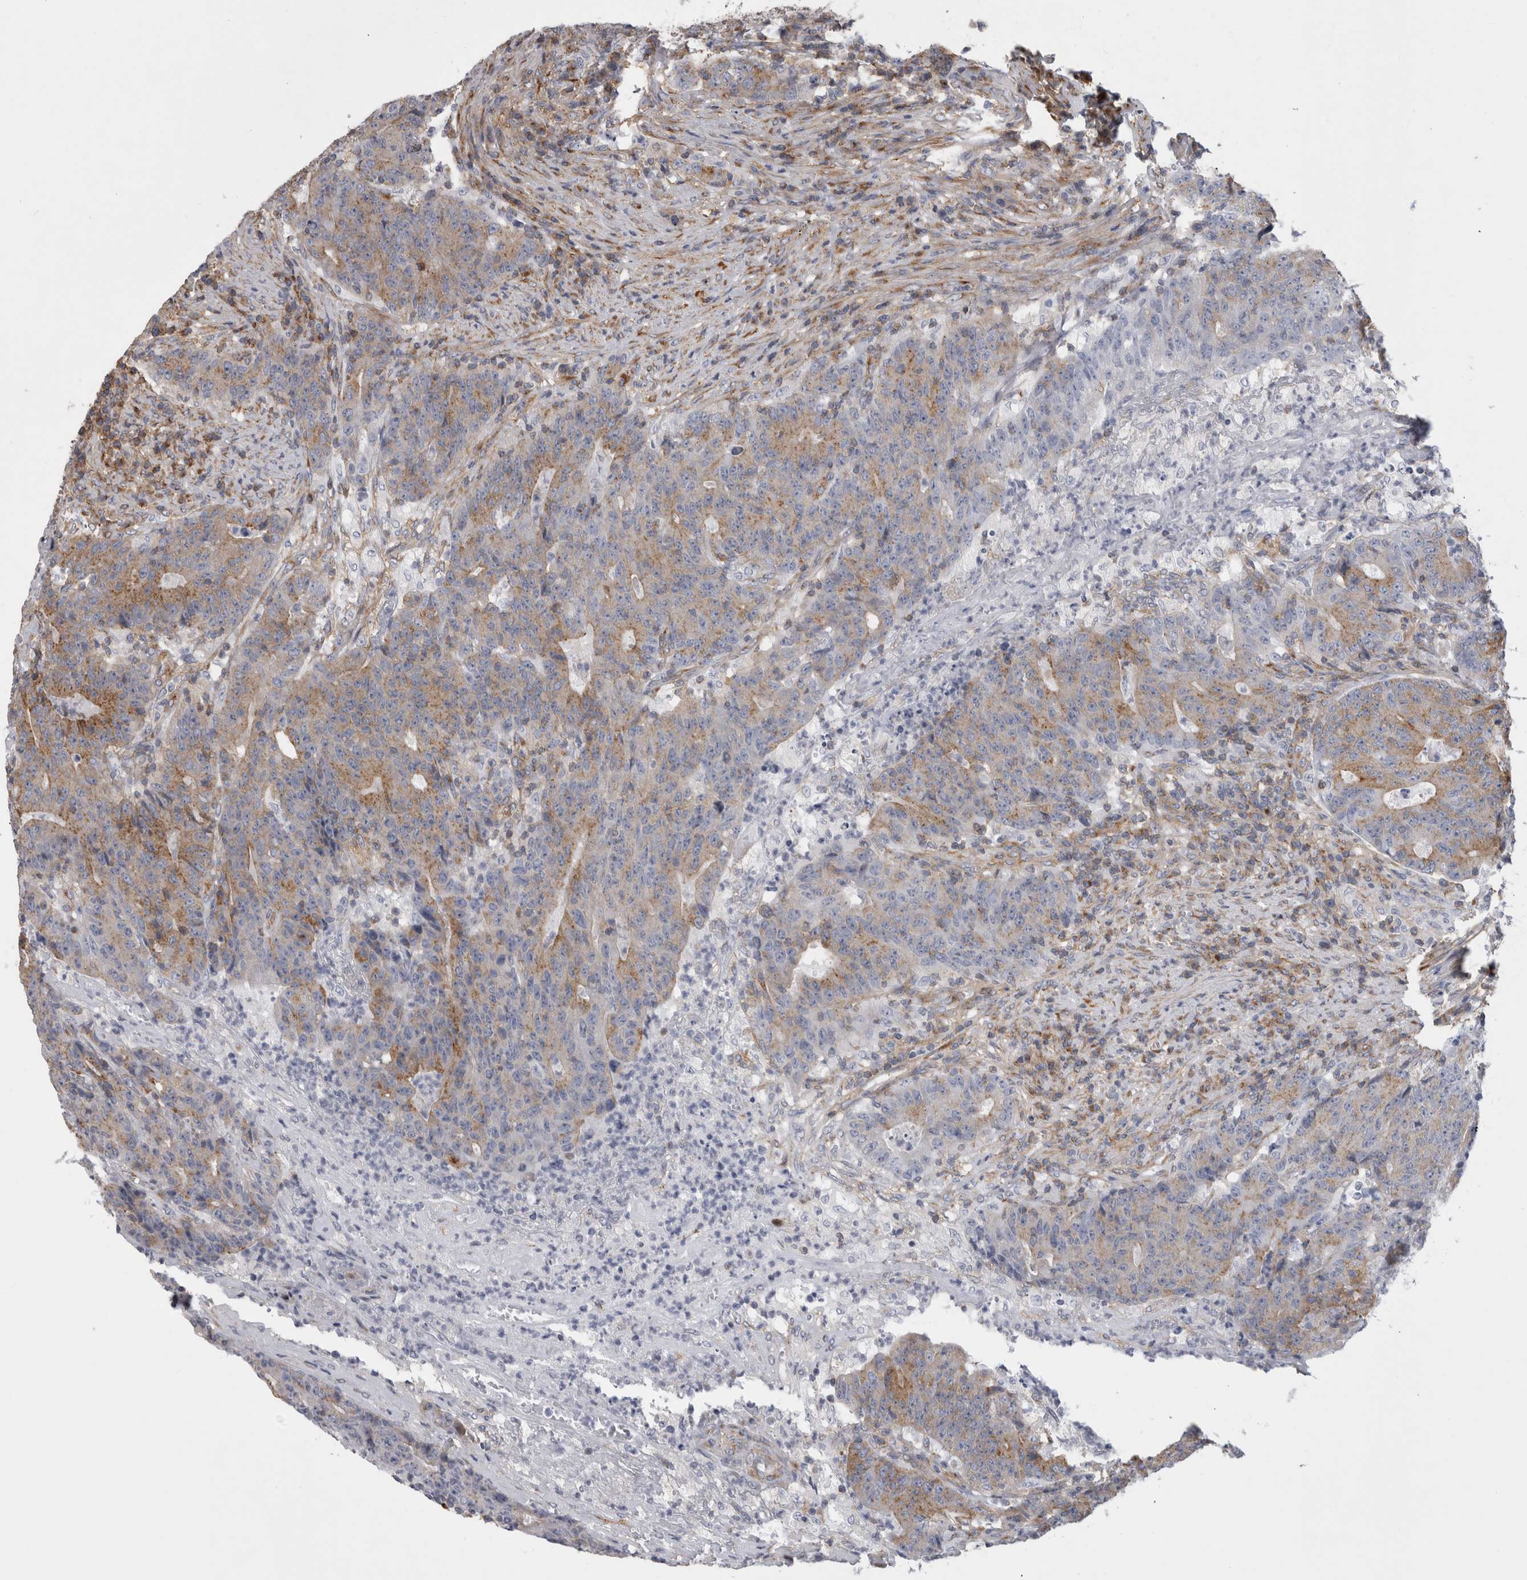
{"staining": {"intensity": "moderate", "quantity": "25%-75%", "location": "cytoplasmic/membranous"}, "tissue": "colorectal cancer", "cell_type": "Tumor cells", "image_type": "cancer", "snomed": [{"axis": "morphology", "description": "Normal tissue, NOS"}, {"axis": "morphology", "description": "Adenocarcinoma, NOS"}, {"axis": "topography", "description": "Colon"}], "caption": "There is medium levels of moderate cytoplasmic/membranous staining in tumor cells of colorectal cancer (adenocarcinoma), as demonstrated by immunohistochemical staining (brown color).", "gene": "ATXN3", "patient": {"sex": "female", "age": 75}}